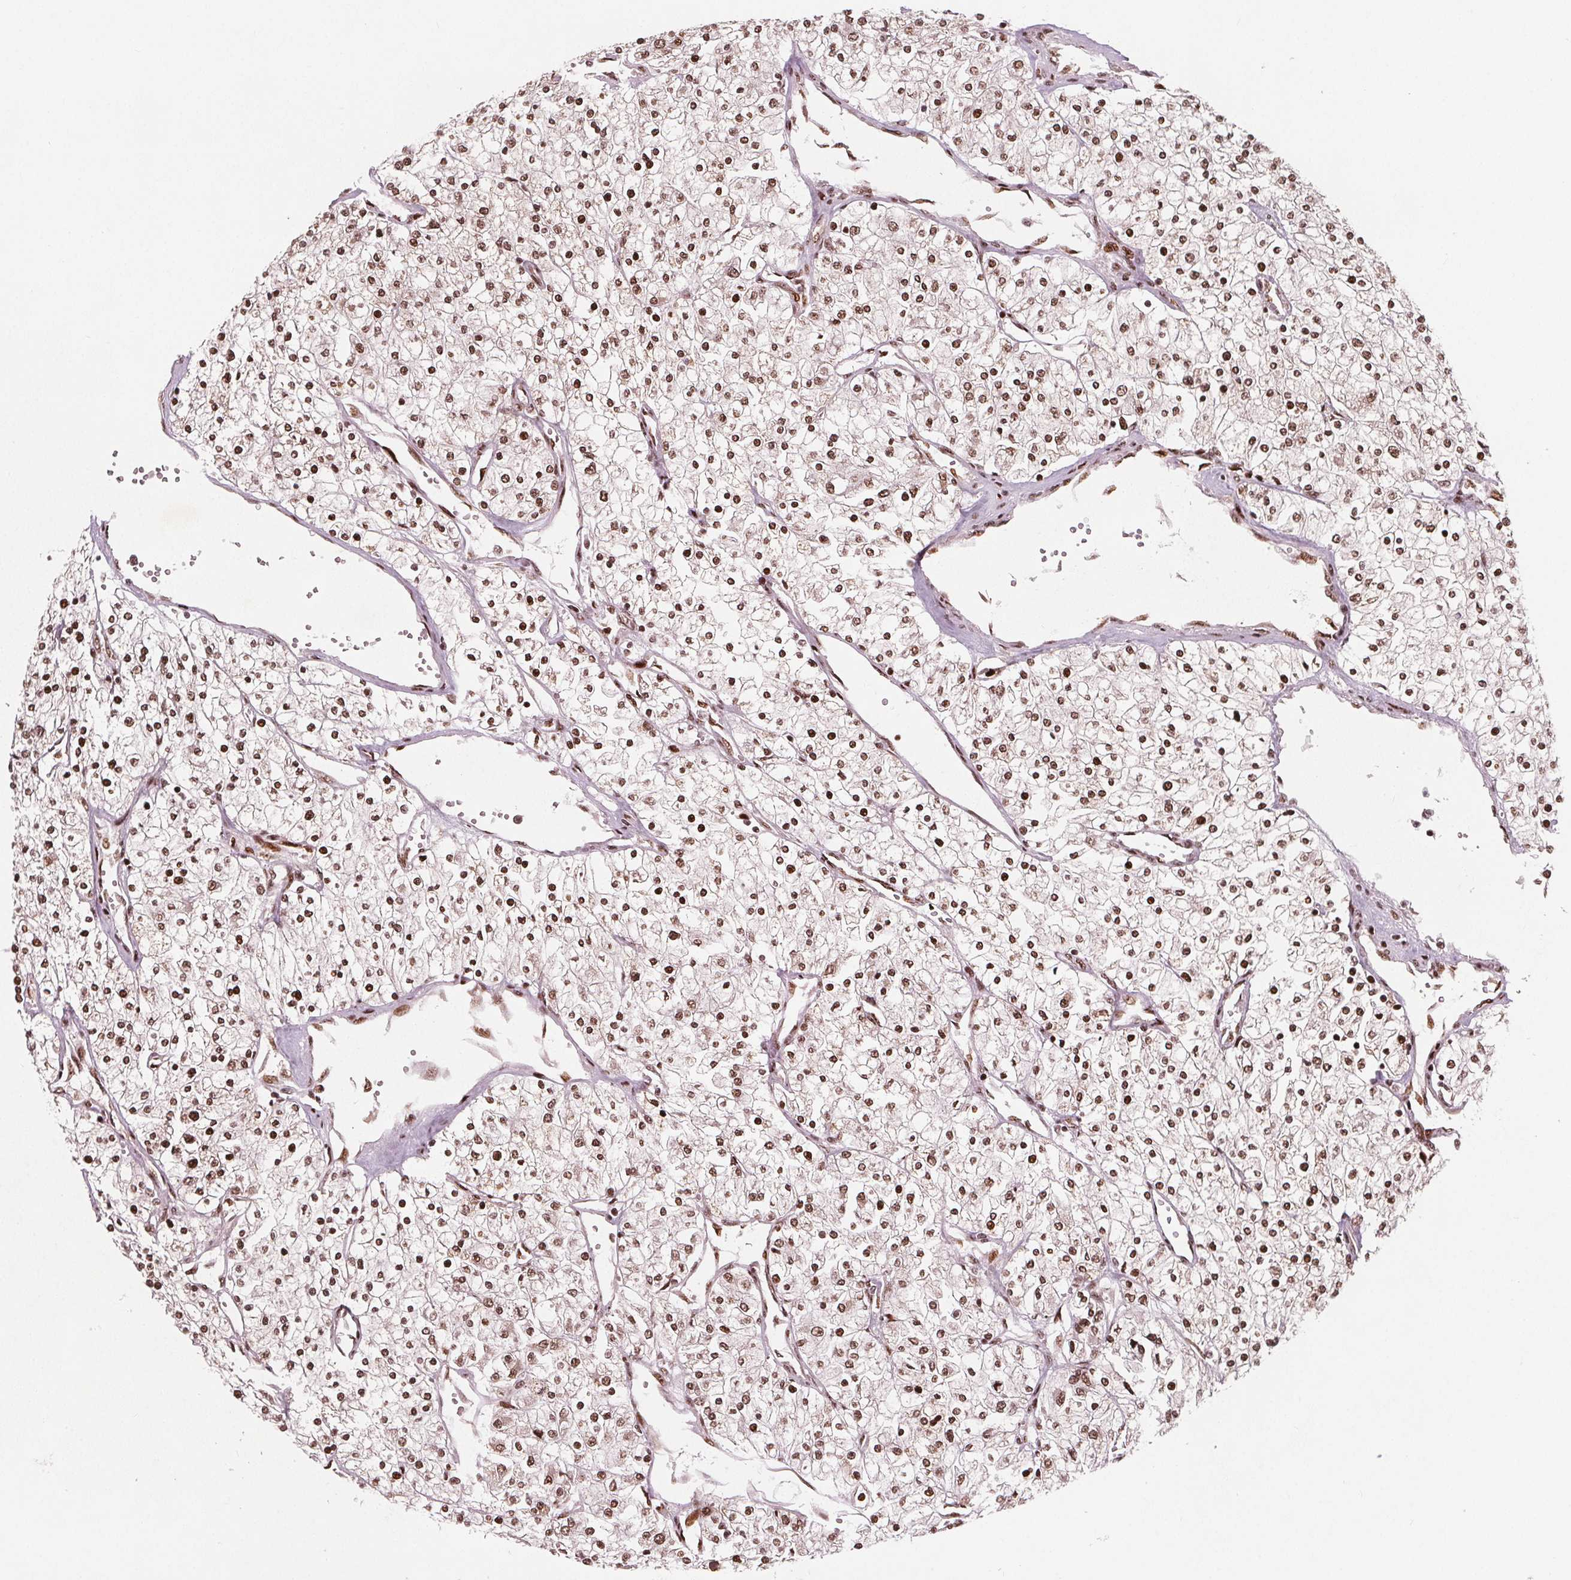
{"staining": {"intensity": "moderate", "quantity": ">75%", "location": "nuclear"}, "tissue": "renal cancer", "cell_type": "Tumor cells", "image_type": "cancer", "snomed": [{"axis": "morphology", "description": "Adenocarcinoma, NOS"}, {"axis": "topography", "description": "Kidney"}], "caption": "A photomicrograph of renal adenocarcinoma stained for a protein reveals moderate nuclear brown staining in tumor cells.", "gene": "SNRNP35", "patient": {"sex": "male", "age": 80}}